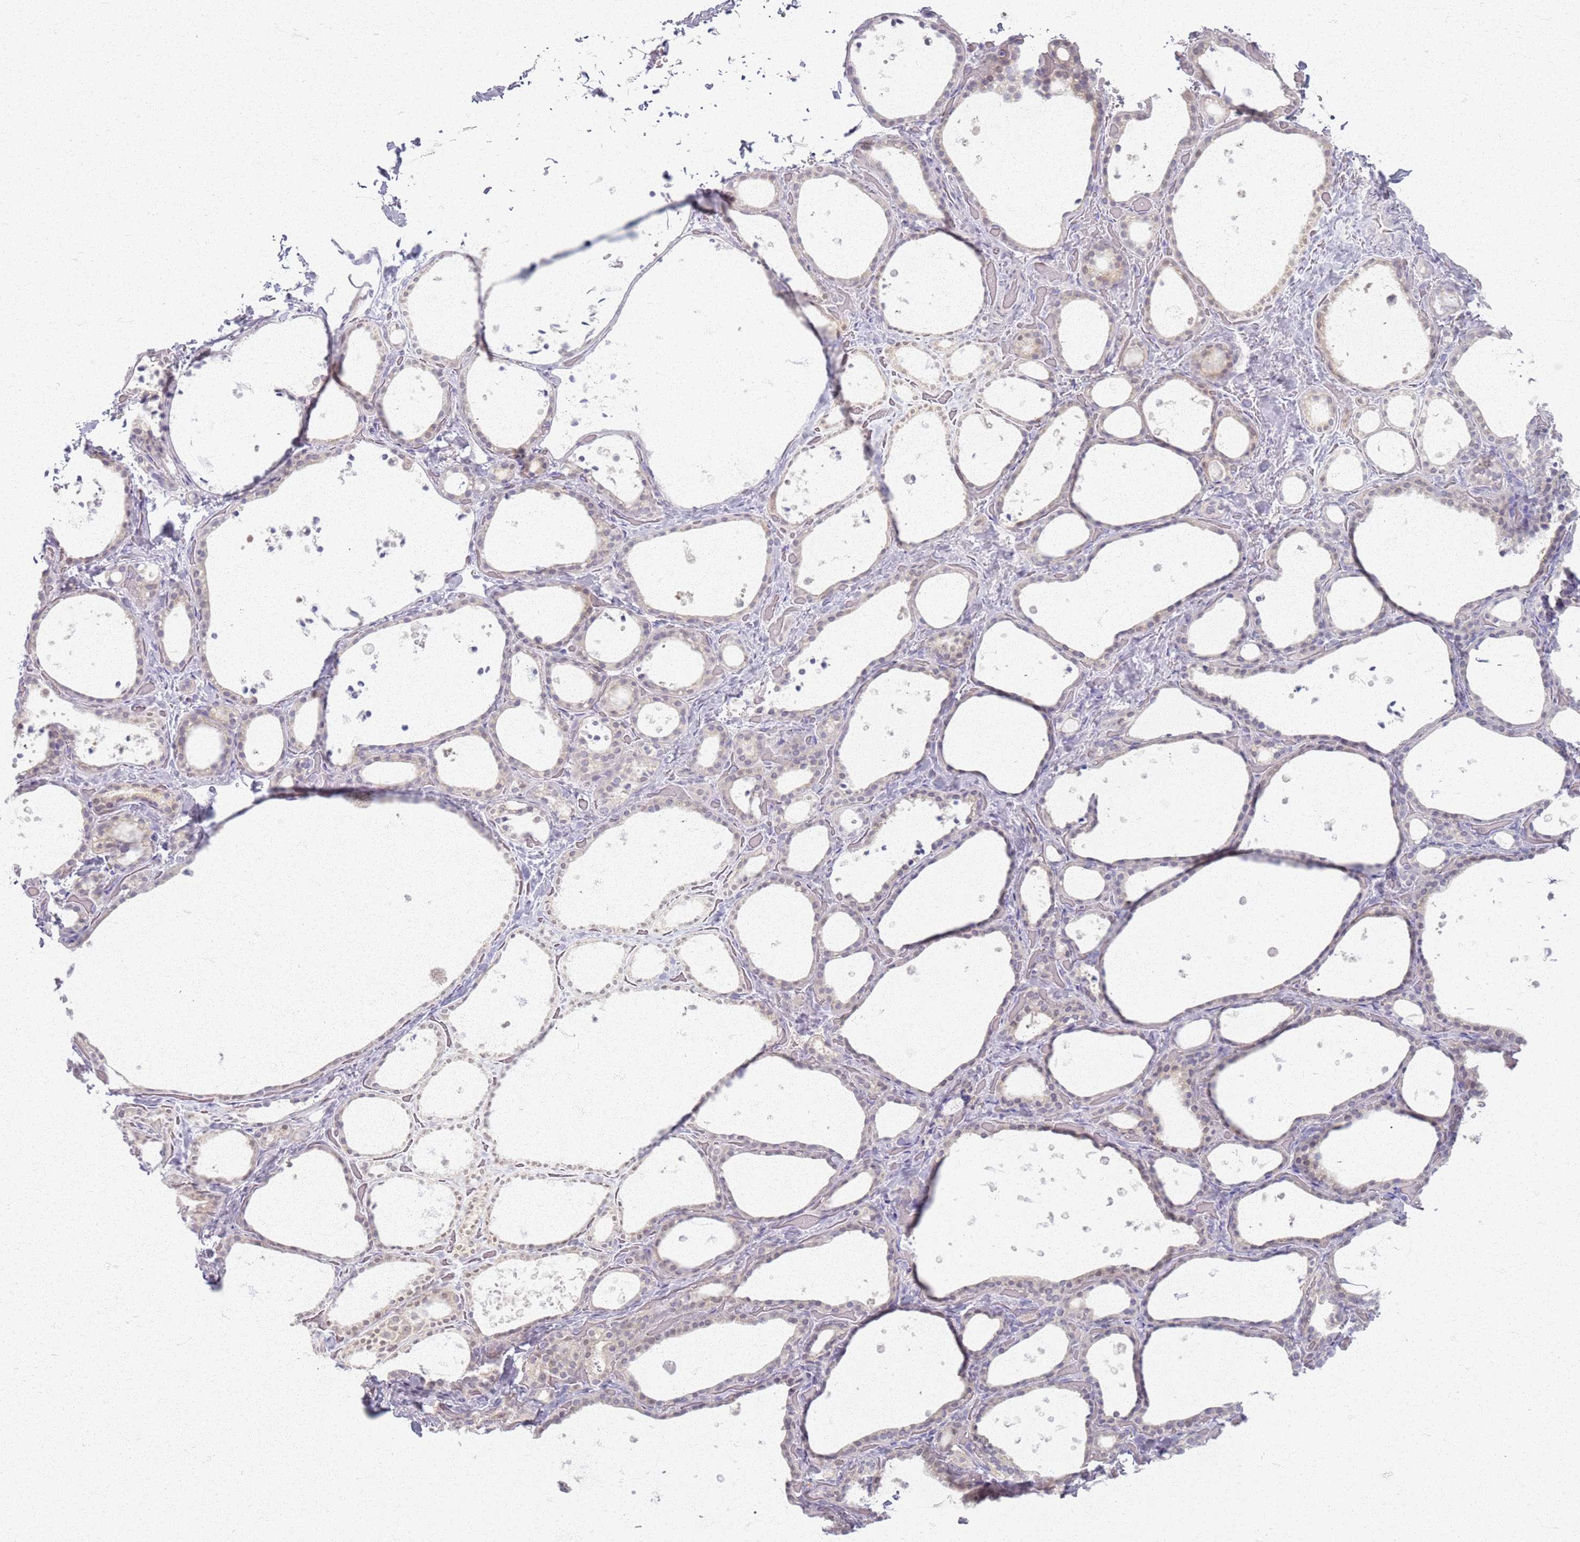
{"staining": {"intensity": "negative", "quantity": "none", "location": "none"}, "tissue": "thyroid gland", "cell_type": "Glandular cells", "image_type": "normal", "snomed": [{"axis": "morphology", "description": "Normal tissue, NOS"}, {"axis": "topography", "description": "Thyroid gland"}], "caption": "IHC of benign human thyroid gland displays no staining in glandular cells.", "gene": "CRIPT", "patient": {"sex": "female", "age": 44}}